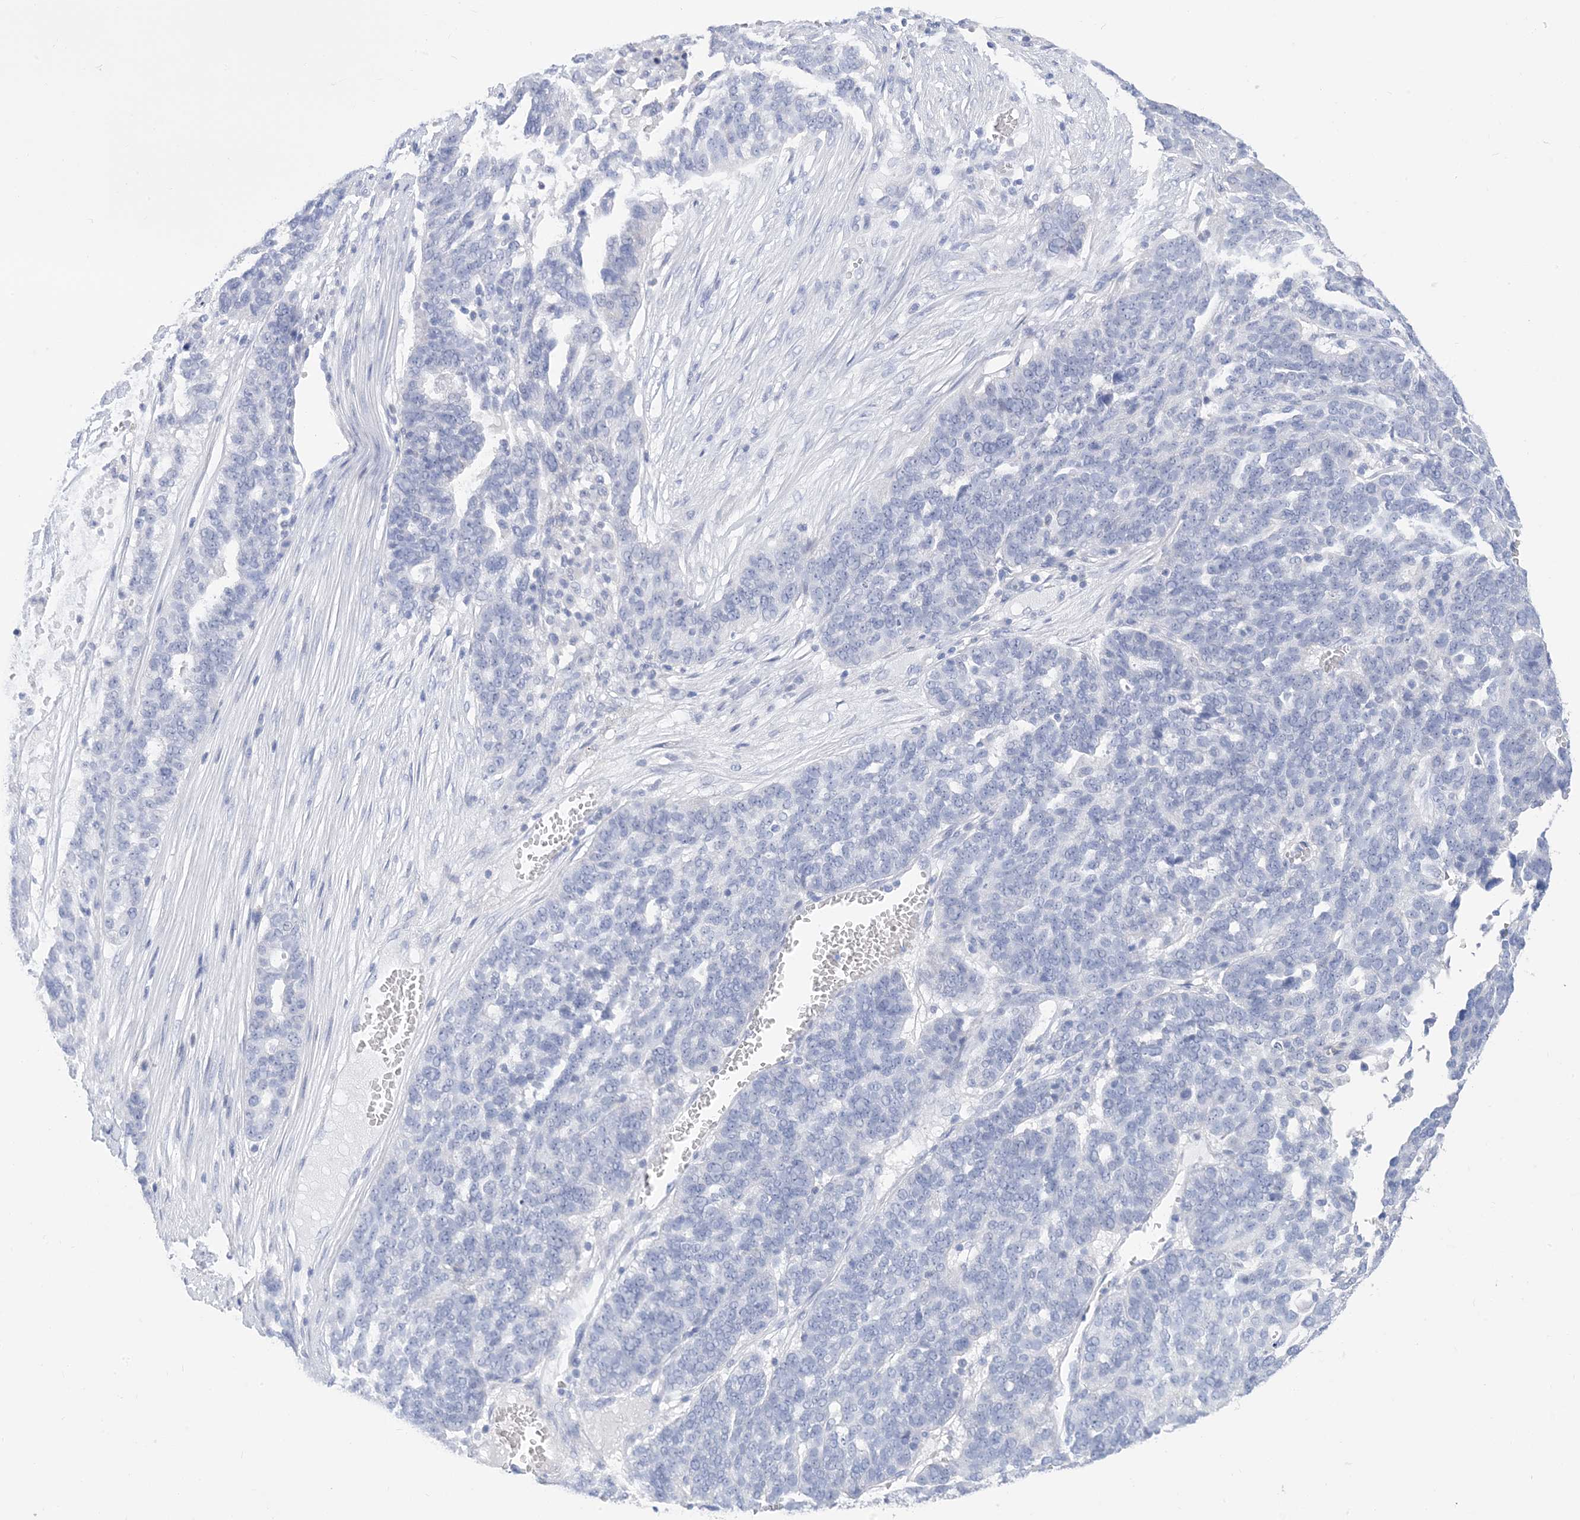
{"staining": {"intensity": "negative", "quantity": "none", "location": "none"}, "tissue": "ovarian cancer", "cell_type": "Tumor cells", "image_type": "cancer", "snomed": [{"axis": "morphology", "description": "Cystadenocarcinoma, serous, NOS"}, {"axis": "topography", "description": "Ovary"}], "caption": "Human ovarian cancer stained for a protein using immunohistochemistry (IHC) reveals no positivity in tumor cells.", "gene": "SH3YL1", "patient": {"sex": "female", "age": 59}}